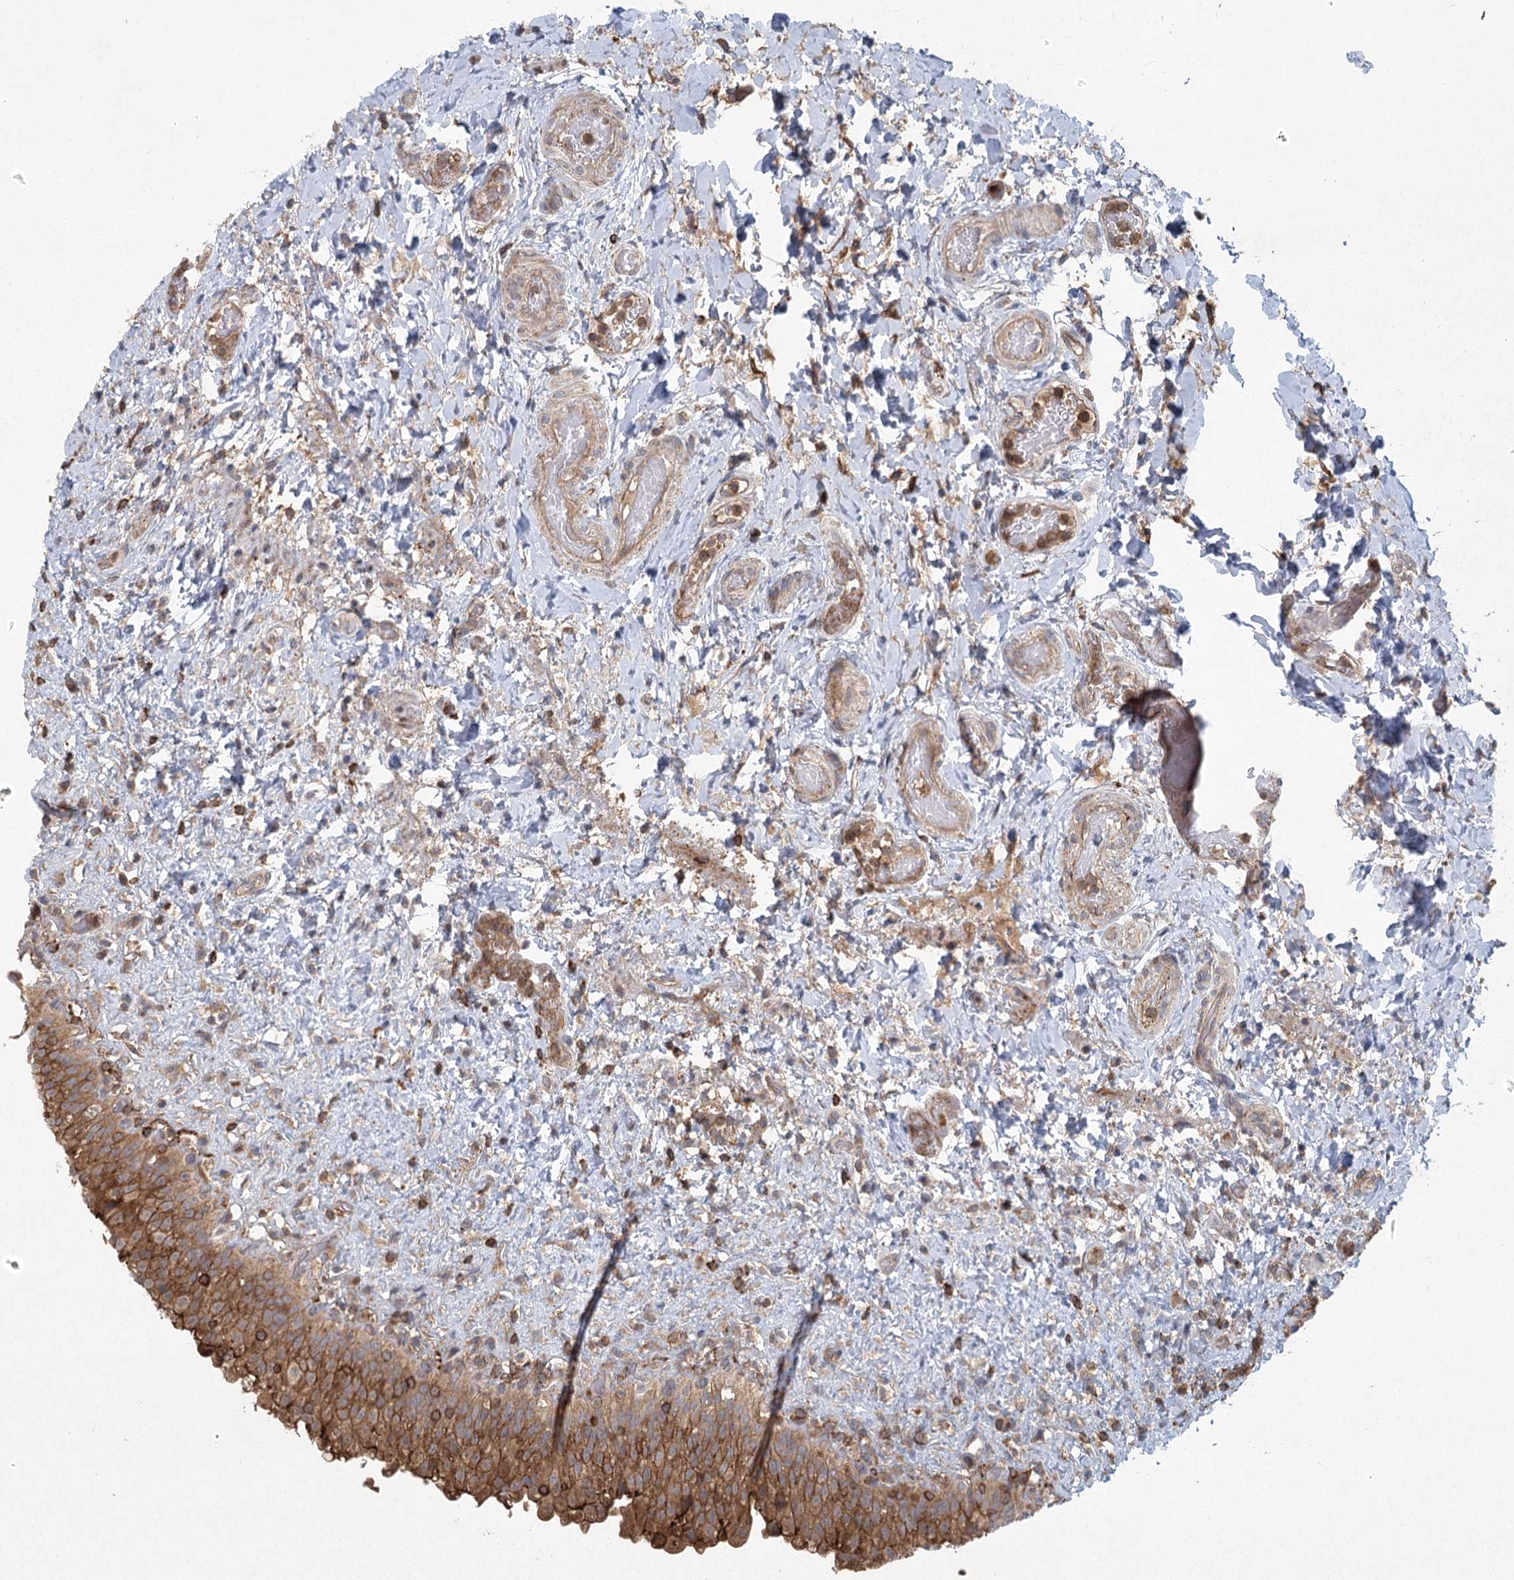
{"staining": {"intensity": "moderate", "quantity": ">75%", "location": "cytoplasmic/membranous"}, "tissue": "urinary bladder", "cell_type": "Urothelial cells", "image_type": "normal", "snomed": [{"axis": "morphology", "description": "Normal tissue, NOS"}, {"axis": "topography", "description": "Urinary bladder"}], "caption": "Normal urinary bladder demonstrates moderate cytoplasmic/membranous staining in about >75% of urothelial cells, visualized by immunohistochemistry.", "gene": "PLEKHA7", "patient": {"sex": "female", "age": 27}}